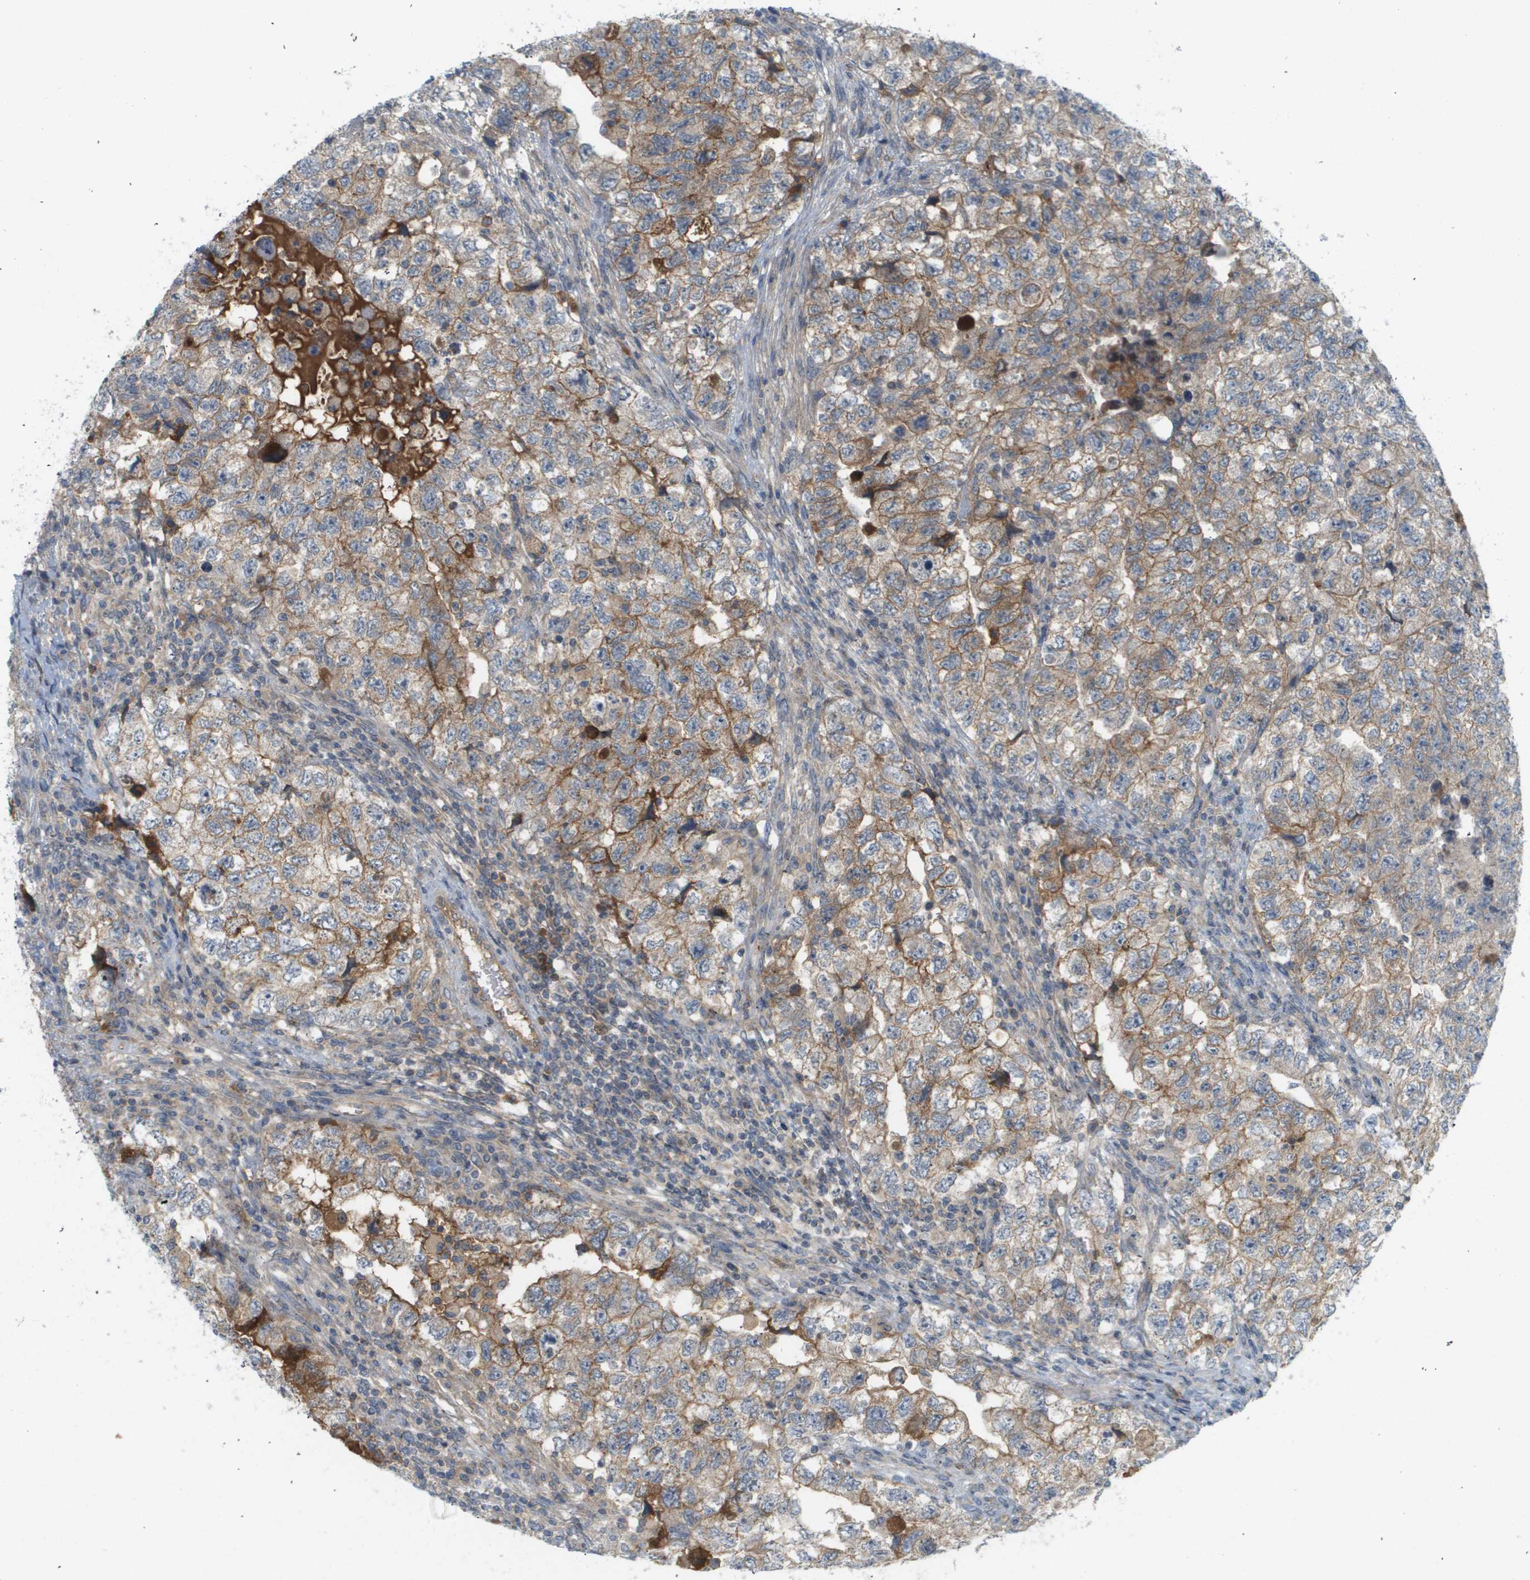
{"staining": {"intensity": "weak", "quantity": ">75%", "location": "cytoplasmic/membranous"}, "tissue": "testis cancer", "cell_type": "Tumor cells", "image_type": "cancer", "snomed": [{"axis": "morphology", "description": "Carcinoma, Embryonal, NOS"}, {"axis": "topography", "description": "Testis"}], "caption": "Weak cytoplasmic/membranous protein positivity is appreciated in about >75% of tumor cells in testis embryonal carcinoma.", "gene": "PROC", "patient": {"sex": "male", "age": 36}}